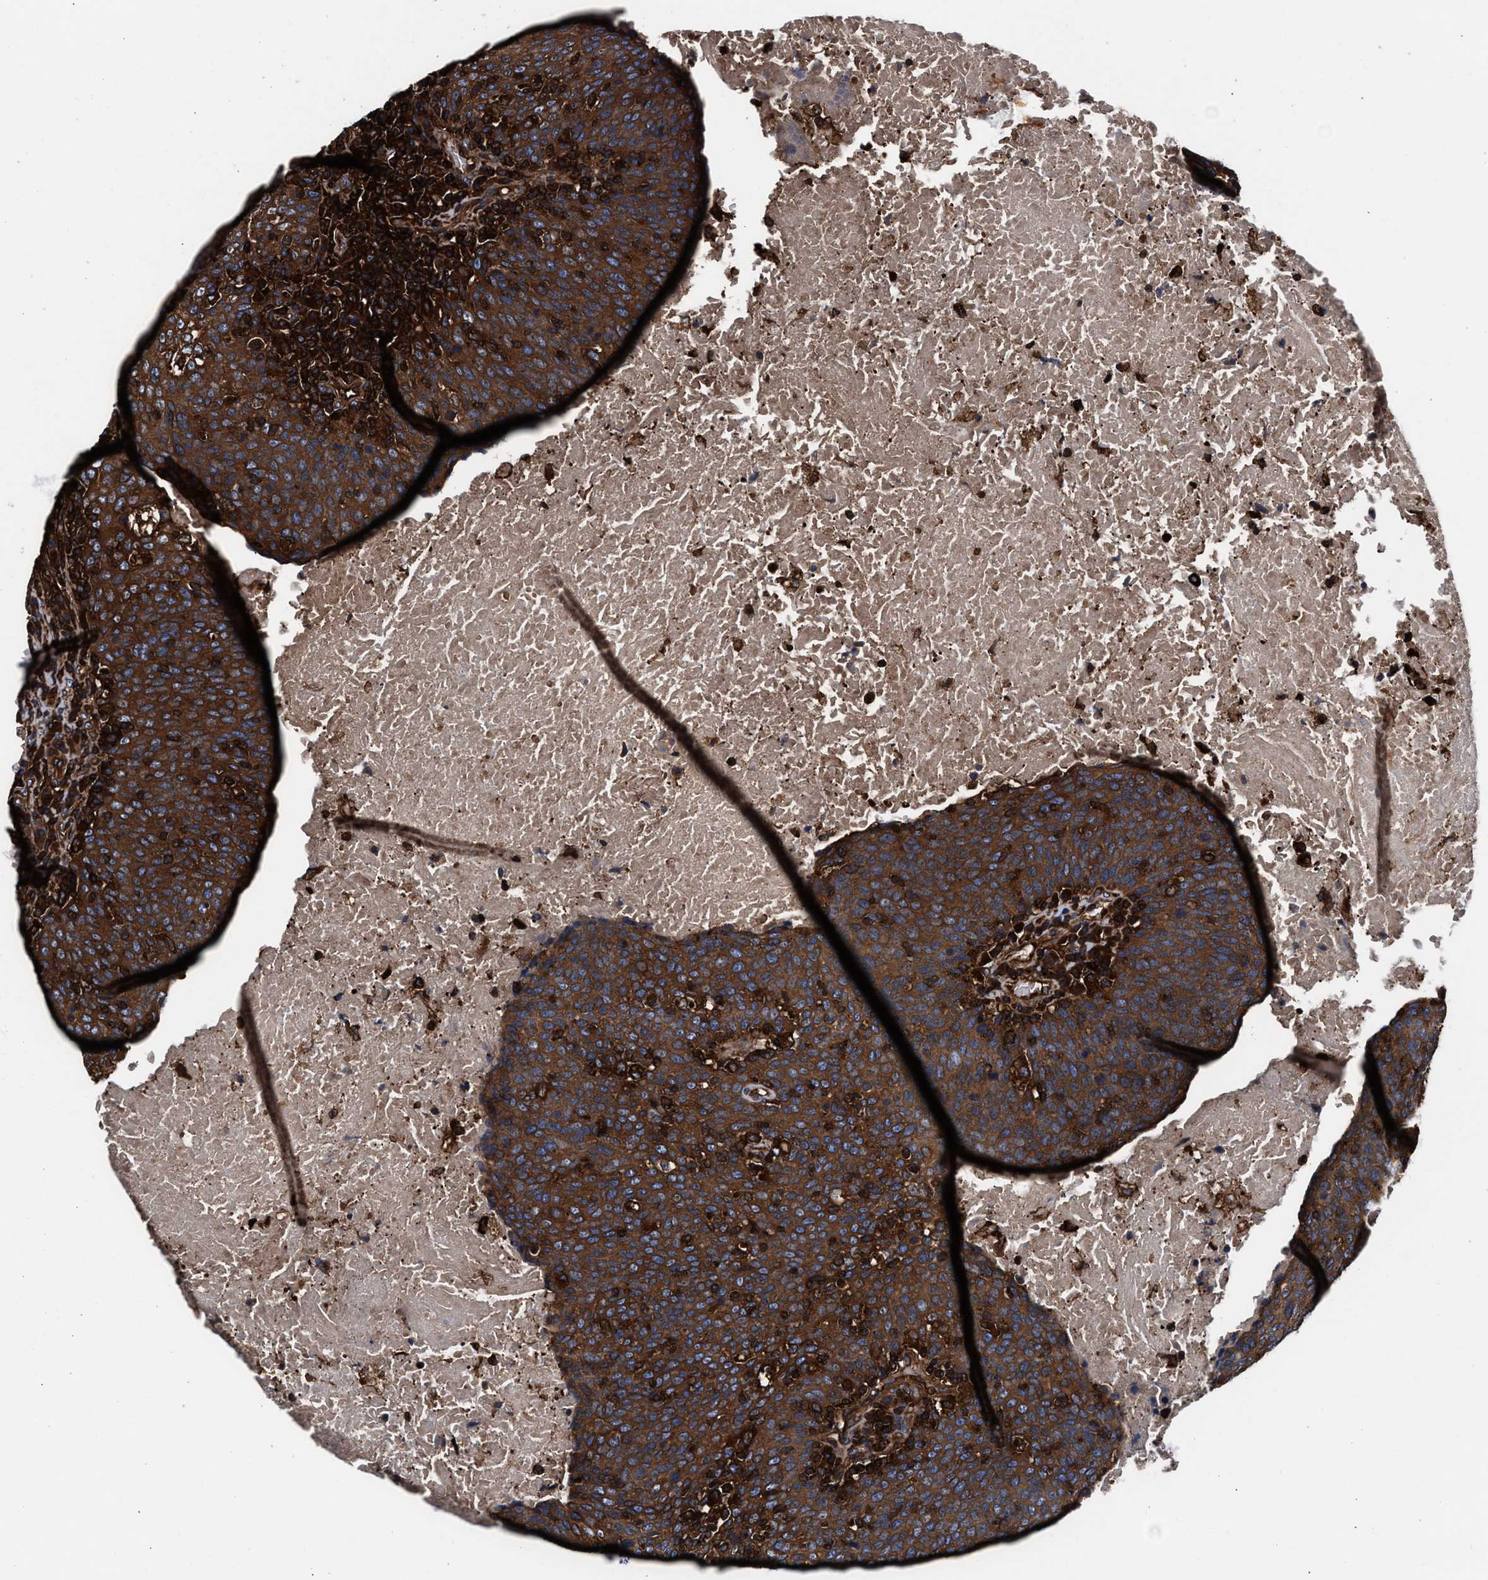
{"staining": {"intensity": "strong", "quantity": ">75%", "location": "cytoplasmic/membranous"}, "tissue": "head and neck cancer", "cell_type": "Tumor cells", "image_type": "cancer", "snomed": [{"axis": "morphology", "description": "Squamous cell carcinoma, NOS"}, {"axis": "morphology", "description": "Squamous cell carcinoma, metastatic, NOS"}, {"axis": "topography", "description": "Lymph node"}, {"axis": "topography", "description": "Head-Neck"}], "caption": "Human metastatic squamous cell carcinoma (head and neck) stained with a protein marker demonstrates strong staining in tumor cells.", "gene": "KYAT1", "patient": {"sex": "male", "age": 62}}